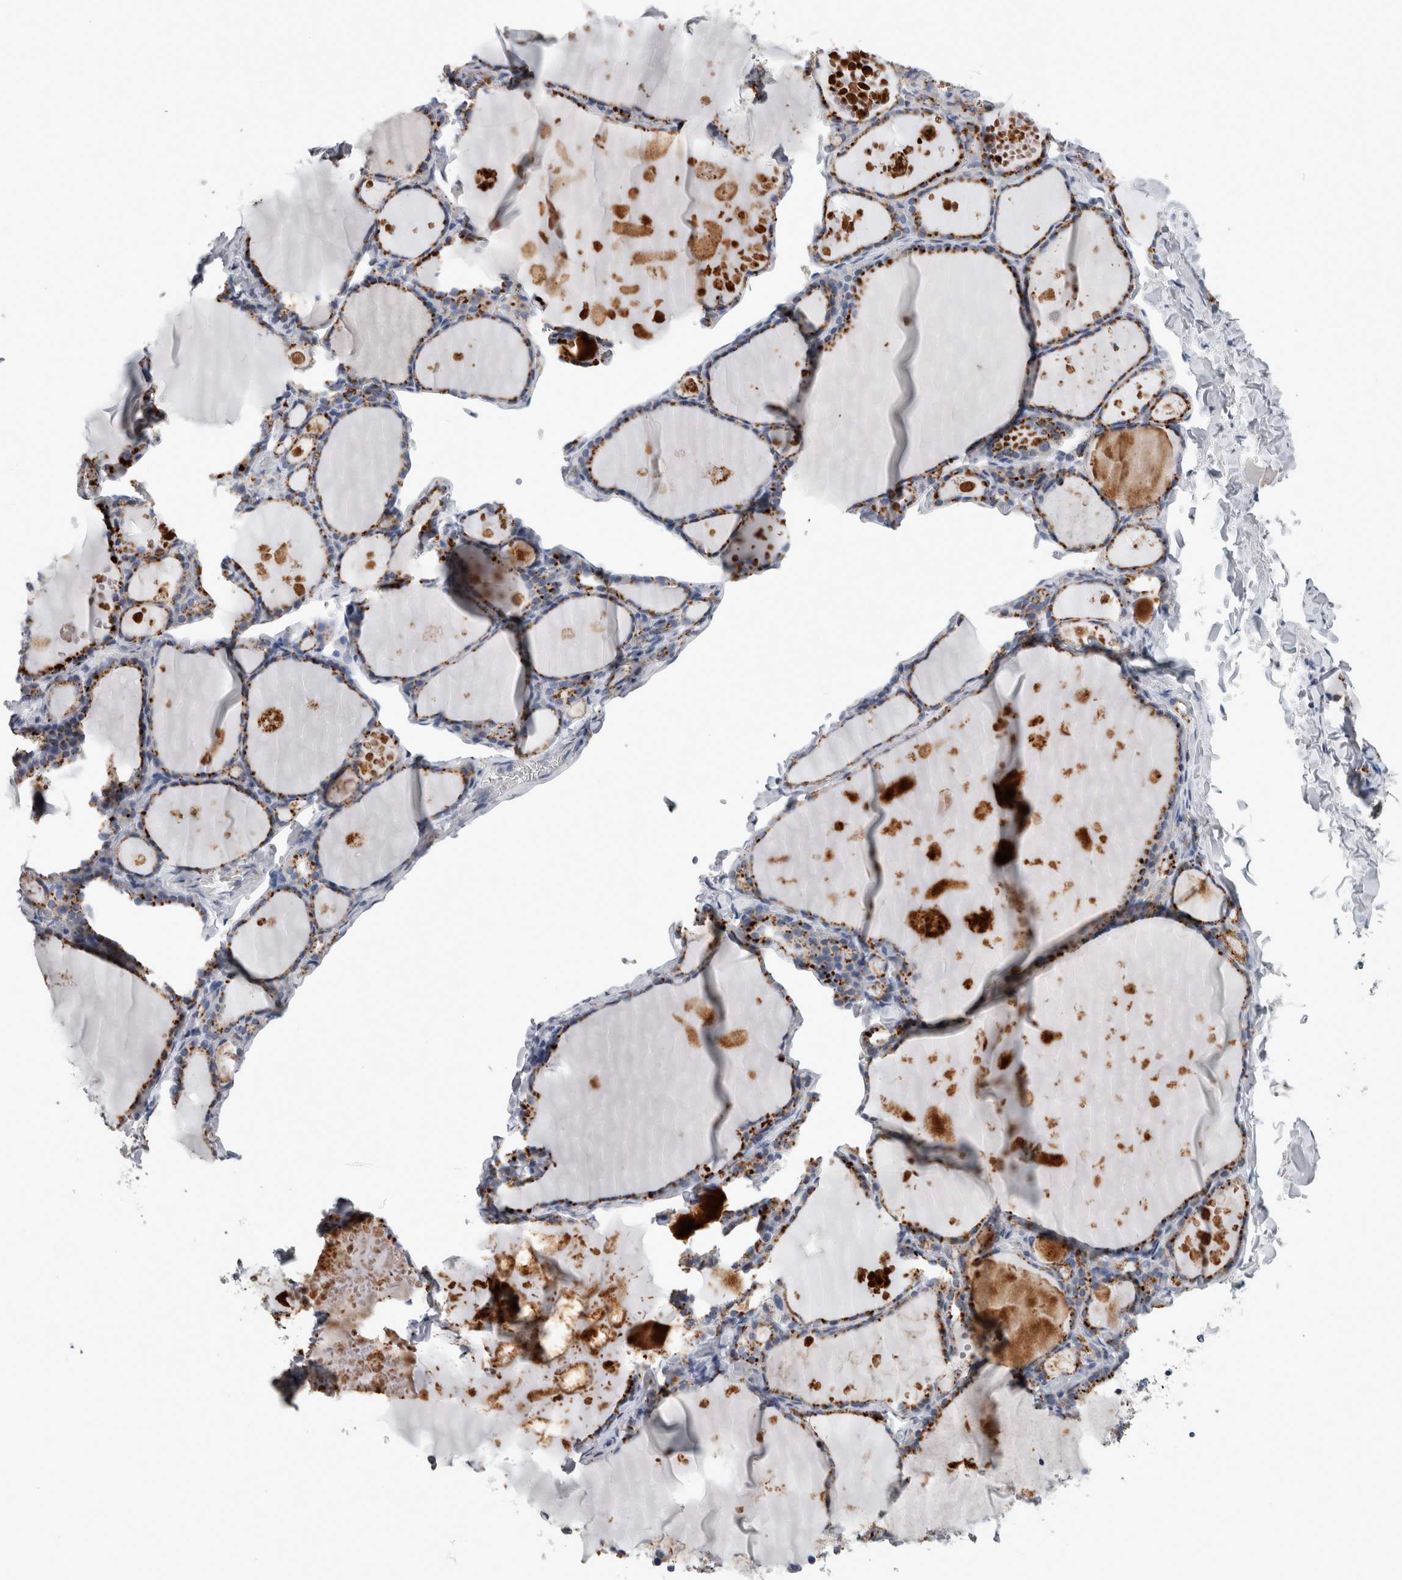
{"staining": {"intensity": "moderate", "quantity": ">75%", "location": "cytoplasmic/membranous"}, "tissue": "thyroid gland", "cell_type": "Glandular cells", "image_type": "normal", "snomed": [{"axis": "morphology", "description": "Normal tissue, NOS"}, {"axis": "topography", "description": "Thyroid gland"}], "caption": "Thyroid gland stained for a protein demonstrates moderate cytoplasmic/membranous positivity in glandular cells. Using DAB (brown) and hematoxylin (blue) stains, captured at high magnification using brightfield microscopy.", "gene": "DPP7", "patient": {"sex": "male", "age": 56}}